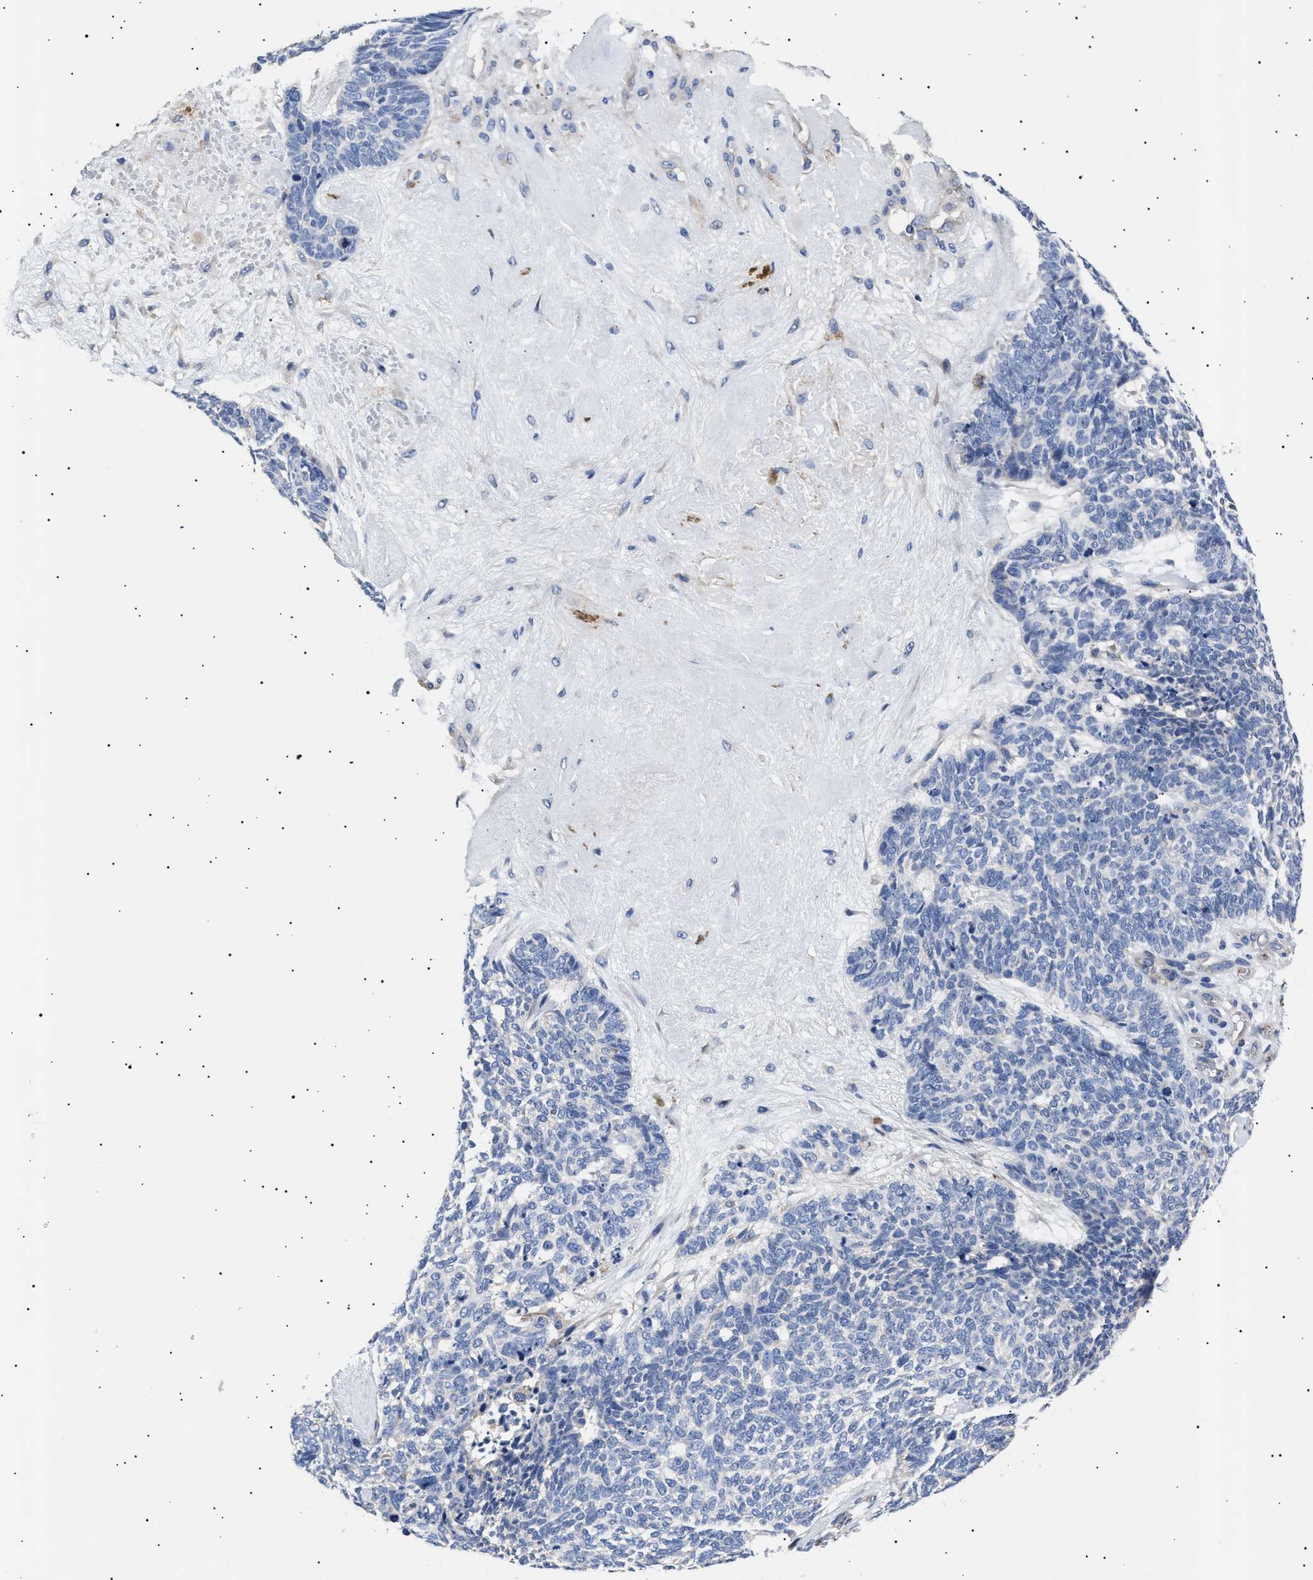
{"staining": {"intensity": "negative", "quantity": "none", "location": "none"}, "tissue": "skin cancer", "cell_type": "Tumor cells", "image_type": "cancer", "snomed": [{"axis": "morphology", "description": "Basal cell carcinoma"}, {"axis": "topography", "description": "Skin"}], "caption": "Tumor cells show no significant staining in basal cell carcinoma (skin).", "gene": "HEMGN", "patient": {"sex": "female", "age": 84}}